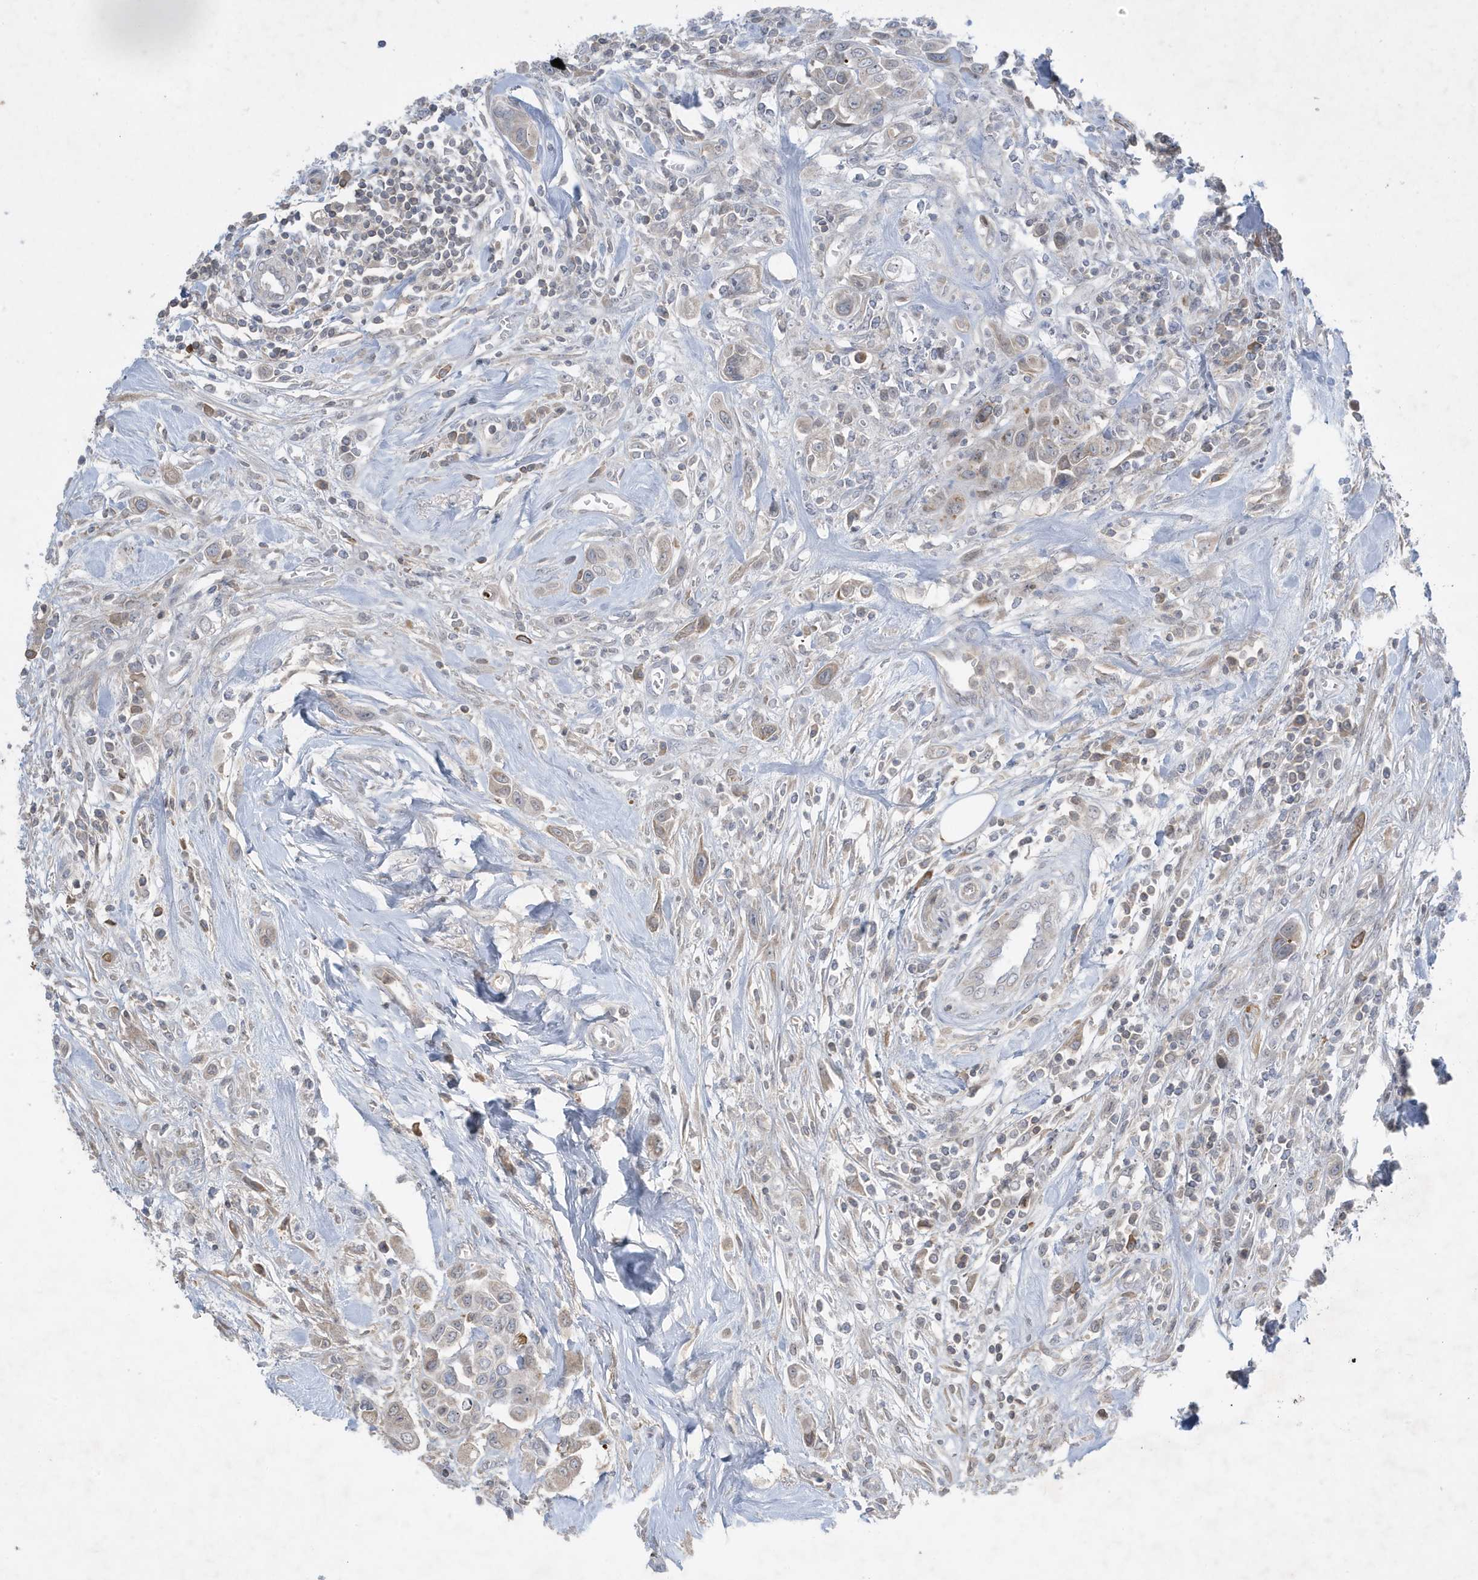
{"staining": {"intensity": "weak", "quantity": "25%-75%", "location": "cytoplasmic/membranous"}, "tissue": "urothelial cancer", "cell_type": "Tumor cells", "image_type": "cancer", "snomed": [{"axis": "morphology", "description": "Urothelial carcinoma, High grade"}, {"axis": "topography", "description": "Urinary bladder"}], "caption": "DAB immunohistochemical staining of high-grade urothelial carcinoma exhibits weak cytoplasmic/membranous protein staining in approximately 25%-75% of tumor cells. The staining was performed using DAB (3,3'-diaminobenzidine), with brown indicating positive protein expression. Nuclei are stained blue with hematoxylin.", "gene": "FNDC1", "patient": {"sex": "male", "age": 50}}